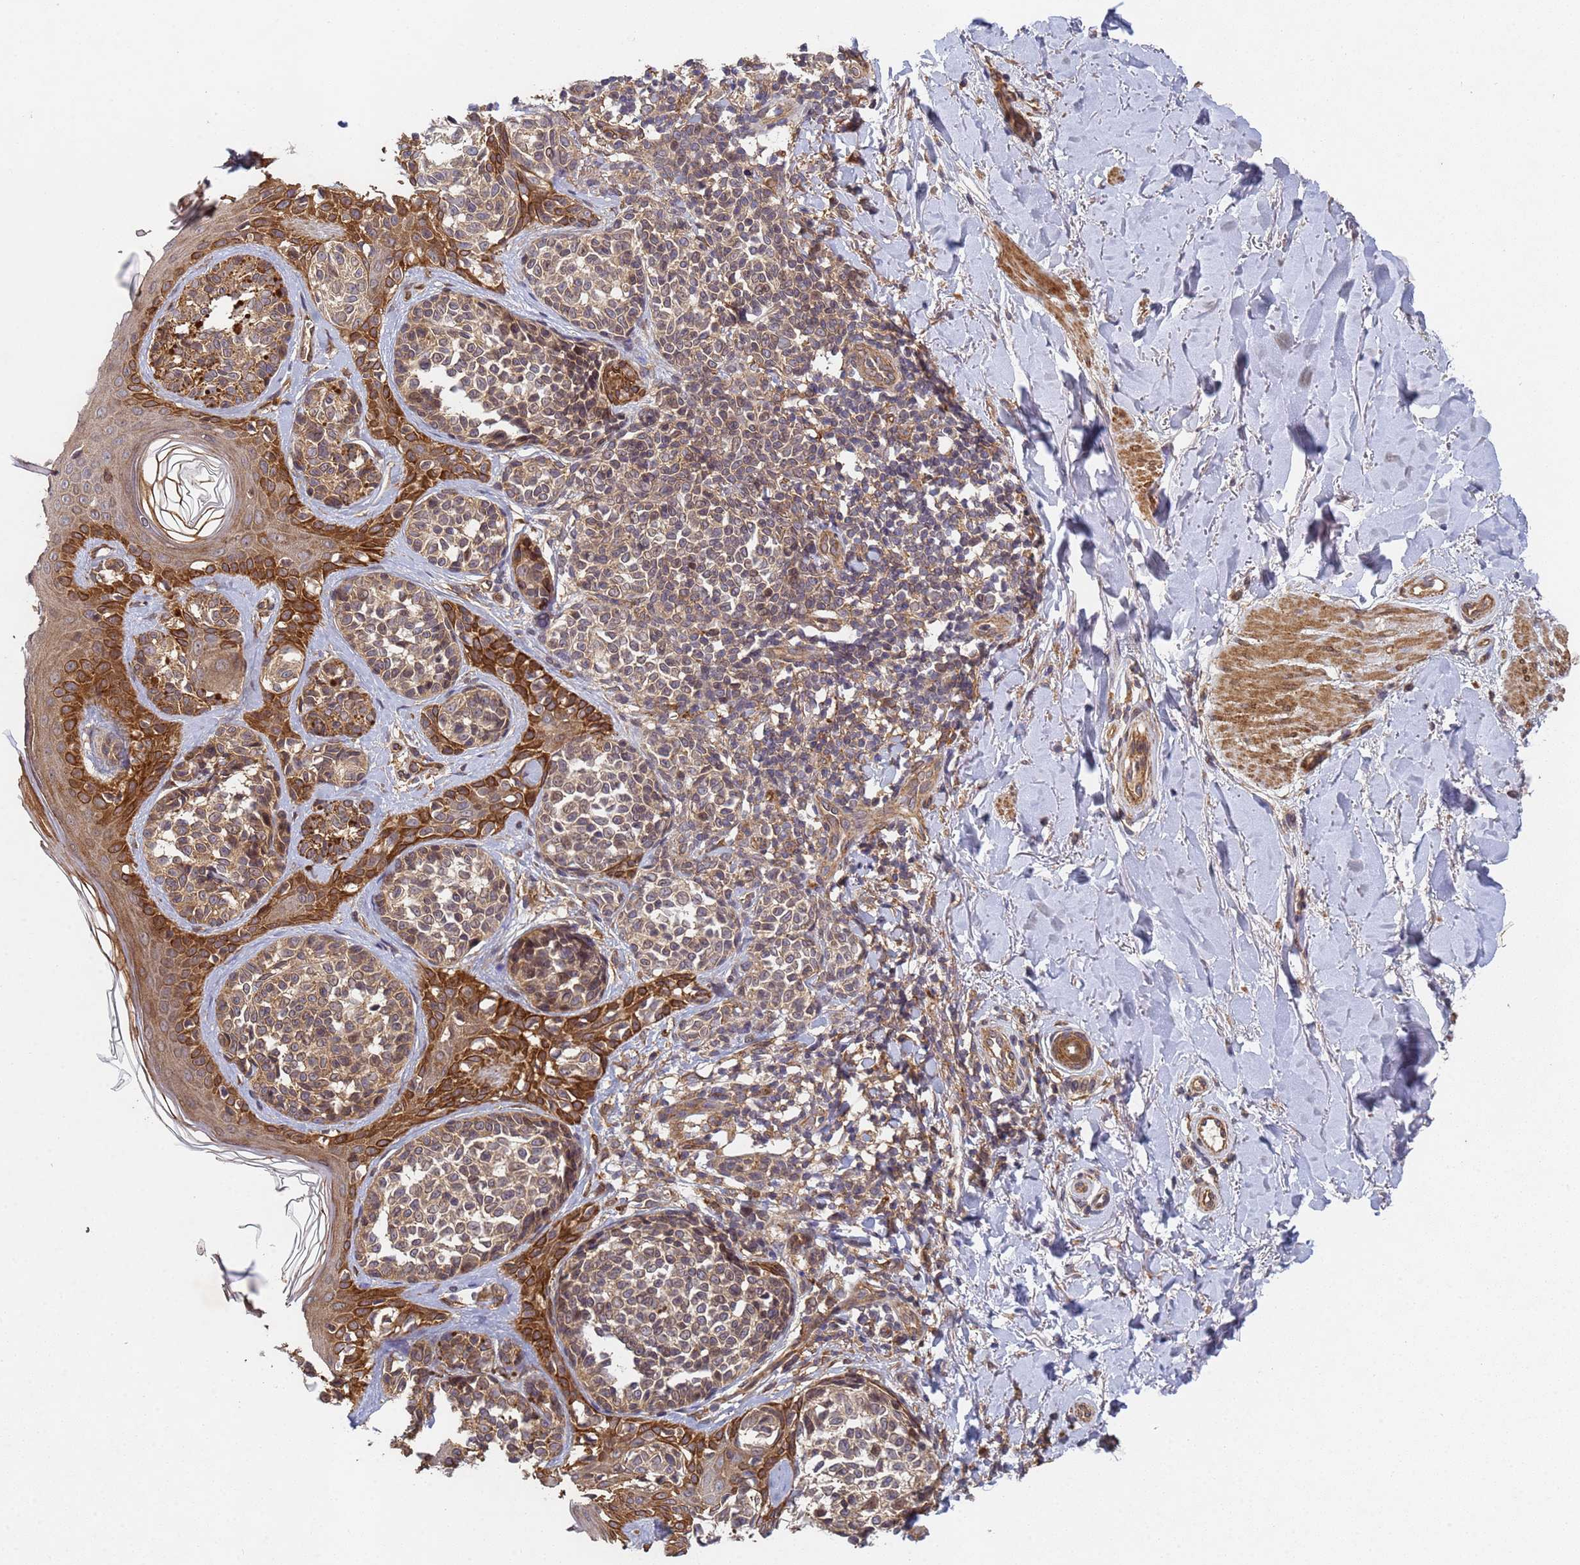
{"staining": {"intensity": "weak", "quantity": ">75%", "location": "cytoplasmic/membranous"}, "tissue": "melanoma", "cell_type": "Tumor cells", "image_type": "cancer", "snomed": [{"axis": "morphology", "description": "Malignant melanoma, NOS"}, {"axis": "topography", "description": "Skin of upper extremity"}], "caption": "Malignant melanoma was stained to show a protein in brown. There is low levels of weak cytoplasmic/membranous positivity in approximately >75% of tumor cells.", "gene": "C8orf34", "patient": {"sex": "male", "age": 40}}